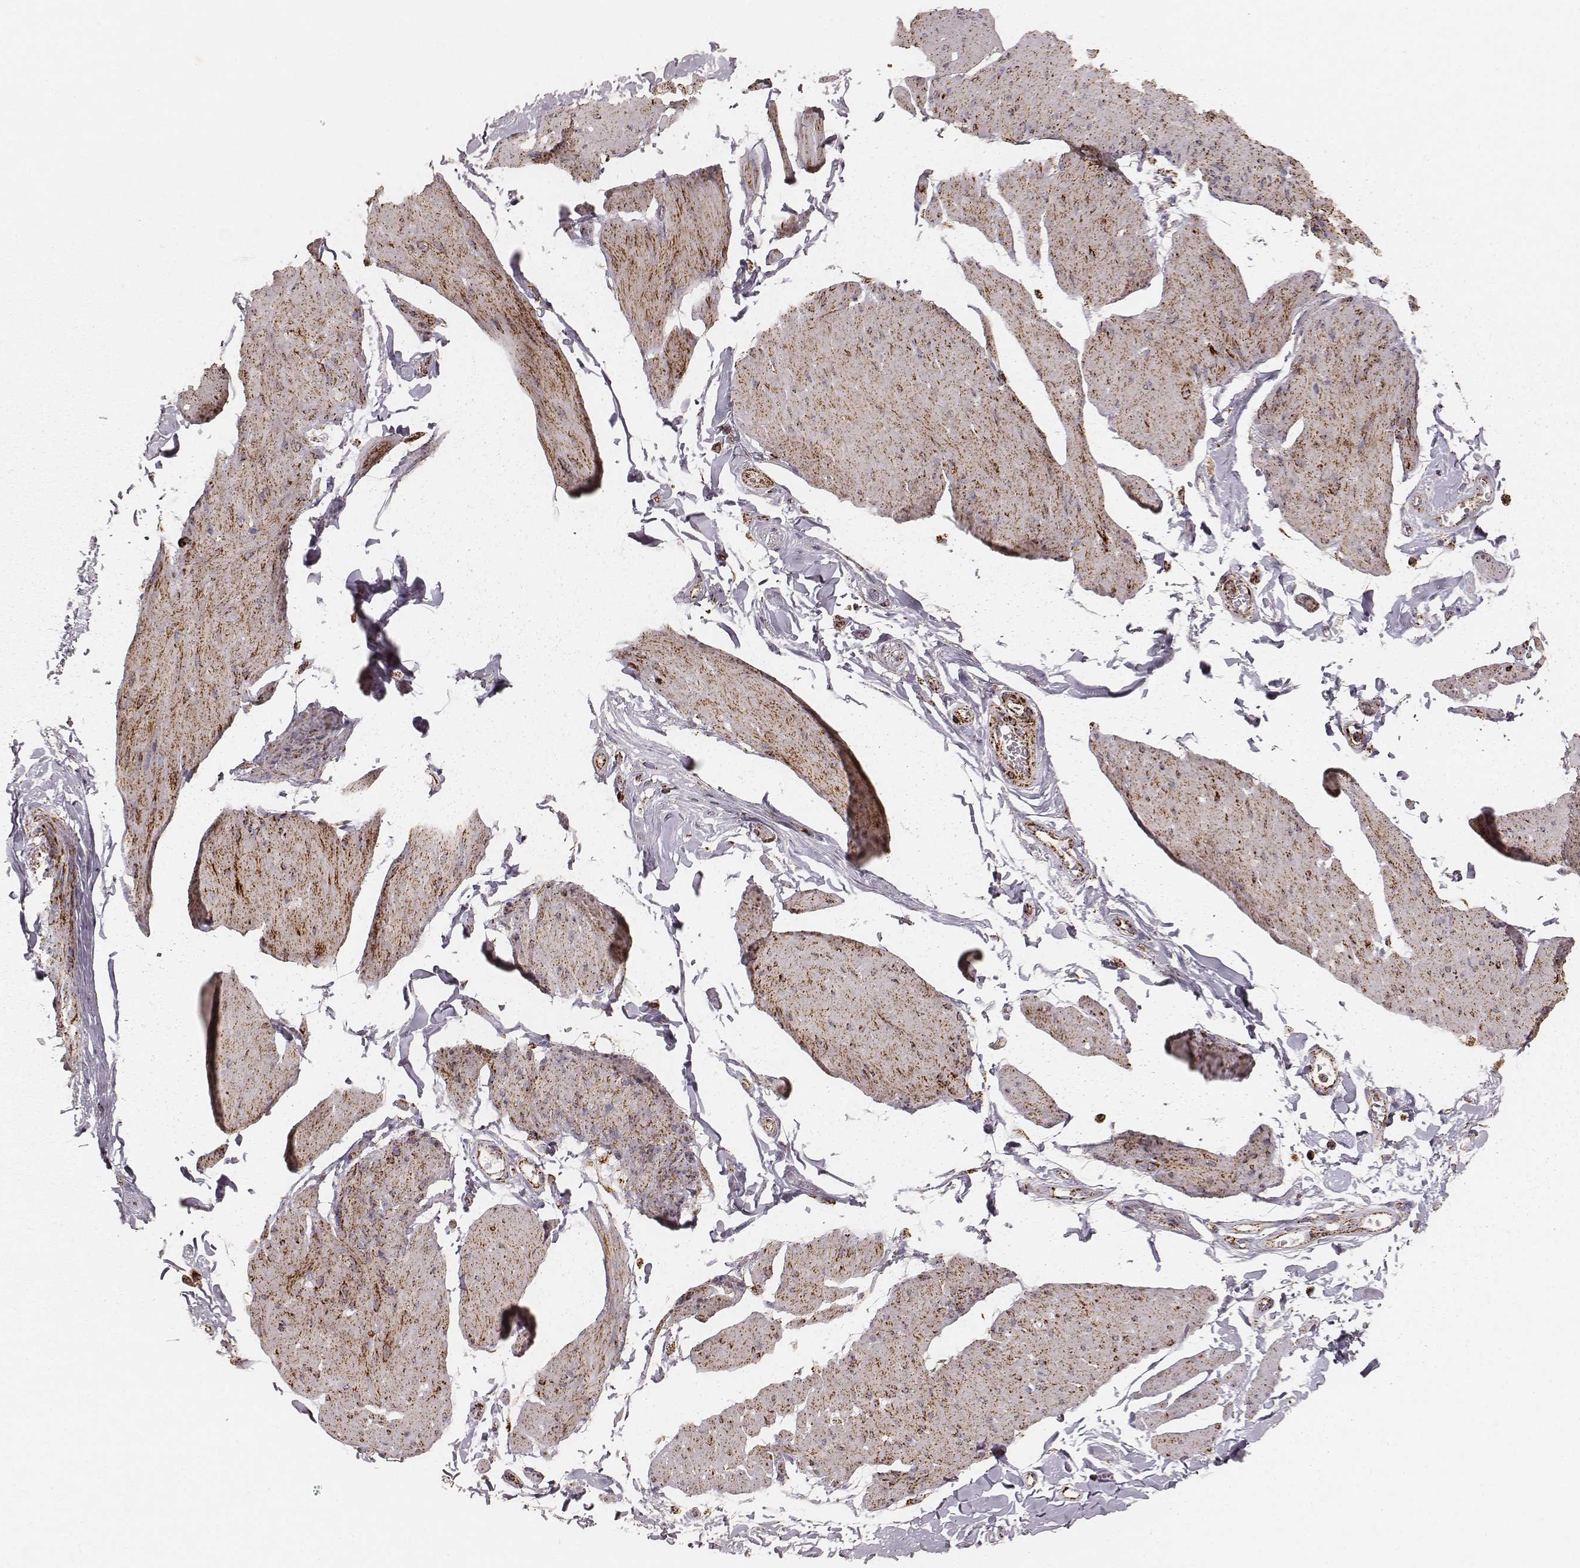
{"staining": {"intensity": "strong", "quantity": ">75%", "location": "cytoplasmic/membranous"}, "tissue": "smooth muscle", "cell_type": "Smooth muscle cells", "image_type": "normal", "snomed": [{"axis": "morphology", "description": "Normal tissue, NOS"}, {"axis": "topography", "description": "Adipose tissue"}, {"axis": "topography", "description": "Smooth muscle"}, {"axis": "topography", "description": "Peripheral nerve tissue"}], "caption": "This micrograph demonstrates immunohistochemistry staining of normal smooth muscle, with high strong cytoplasmic/membranous staining in about >75% of smooth muscle cells.", "gene": "CS", "patient": {"sex": "male", "age": 83}}